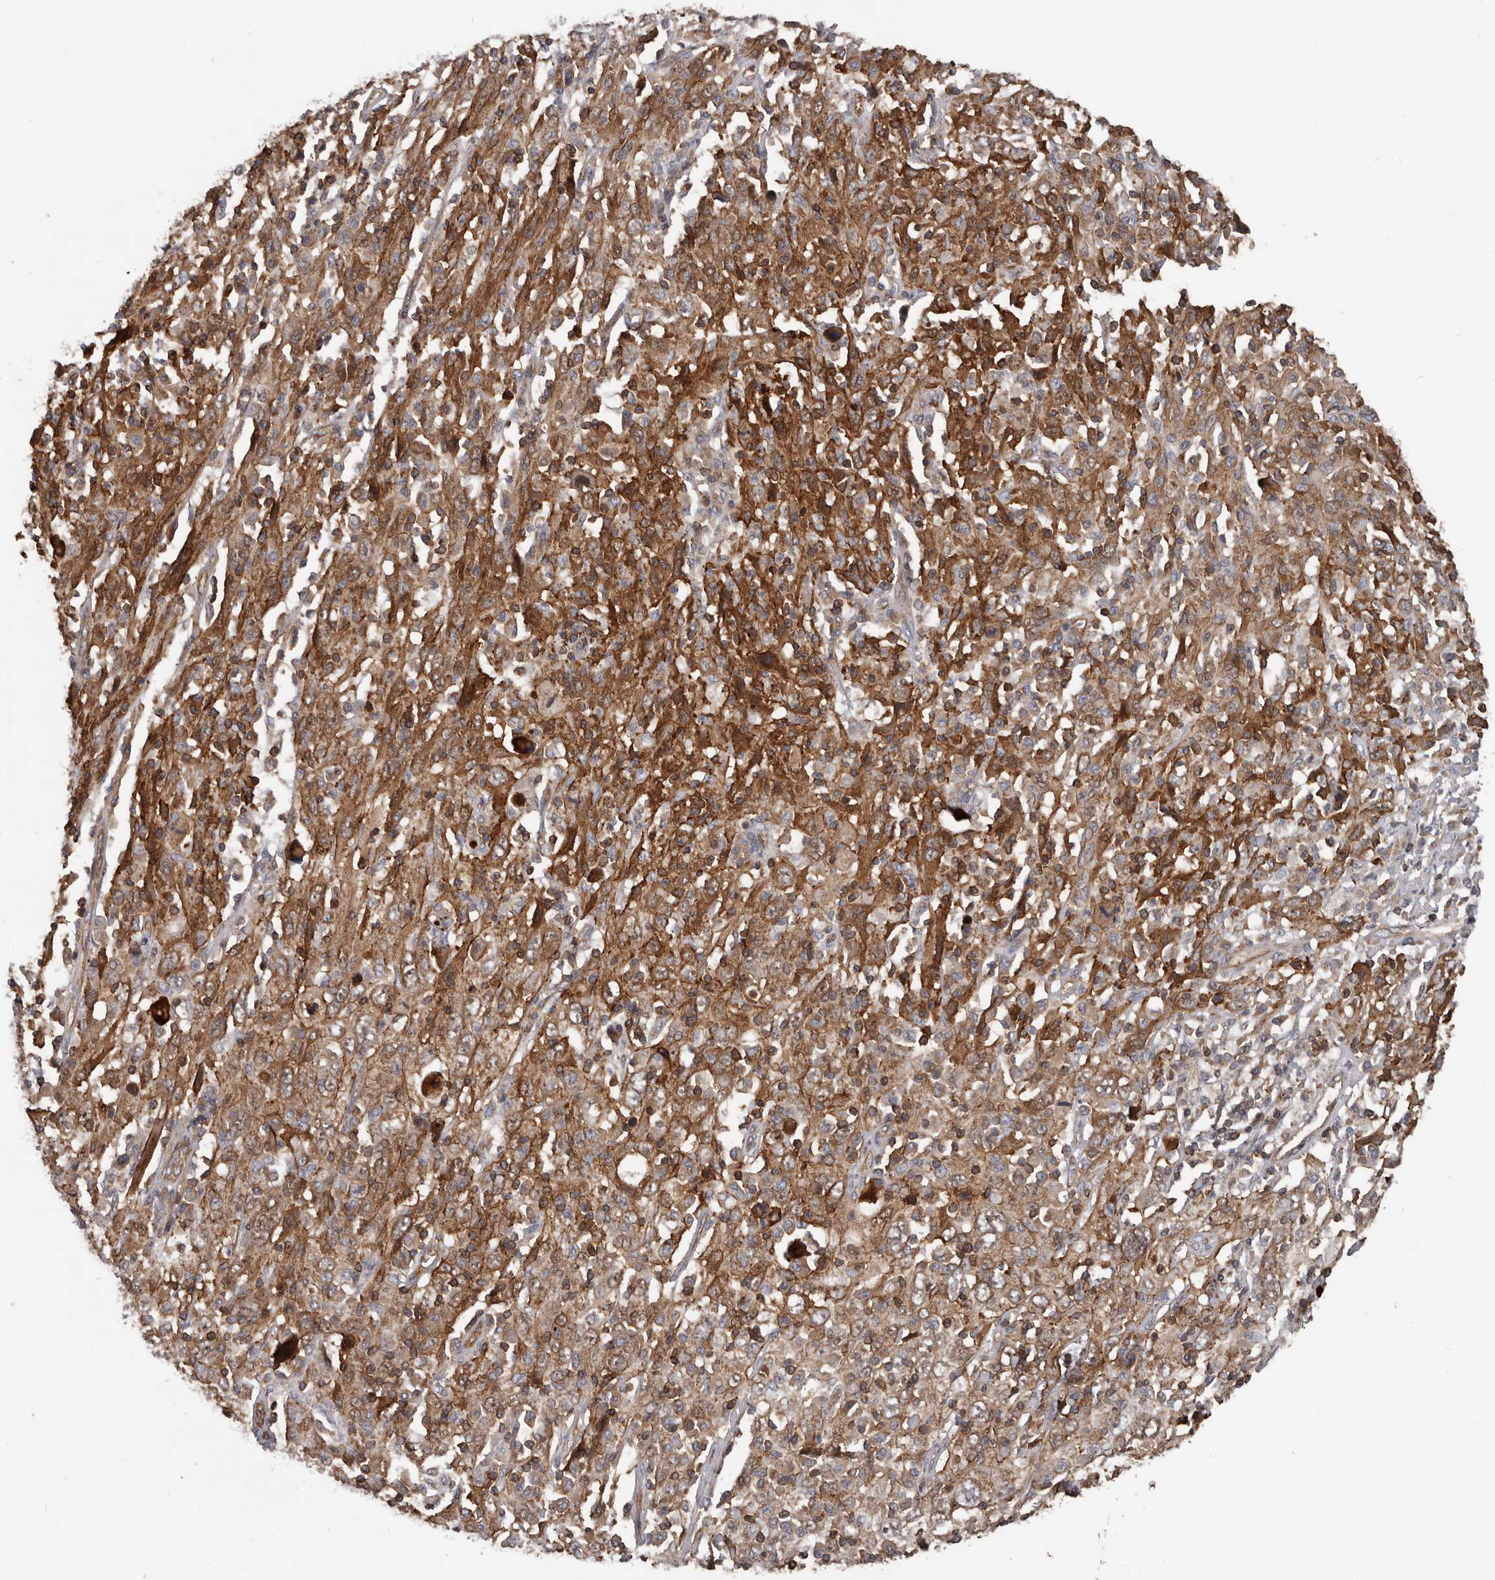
{"staining": {"intensity": "moderate", "quantity": ">75%", "location": "cytoplasmic/membranous"}, "tissue": "cervical cancer", "cell_type": "Tumor cells", "image_type": "cancer", "snomed": [{"axis": "morphology", "description": "Squamous cell carcinoma, NOS"}, {"axis": "topography", "description": "Cervix"}], "caption": "This is an image of IHC staining of squamous cell carcinoma (cervical), which shows moderate positivity in the cytoplasmic/membranous of tumor cells.", "gene": "PNRC2", "patient": {"sex": "female", "age": 46}}